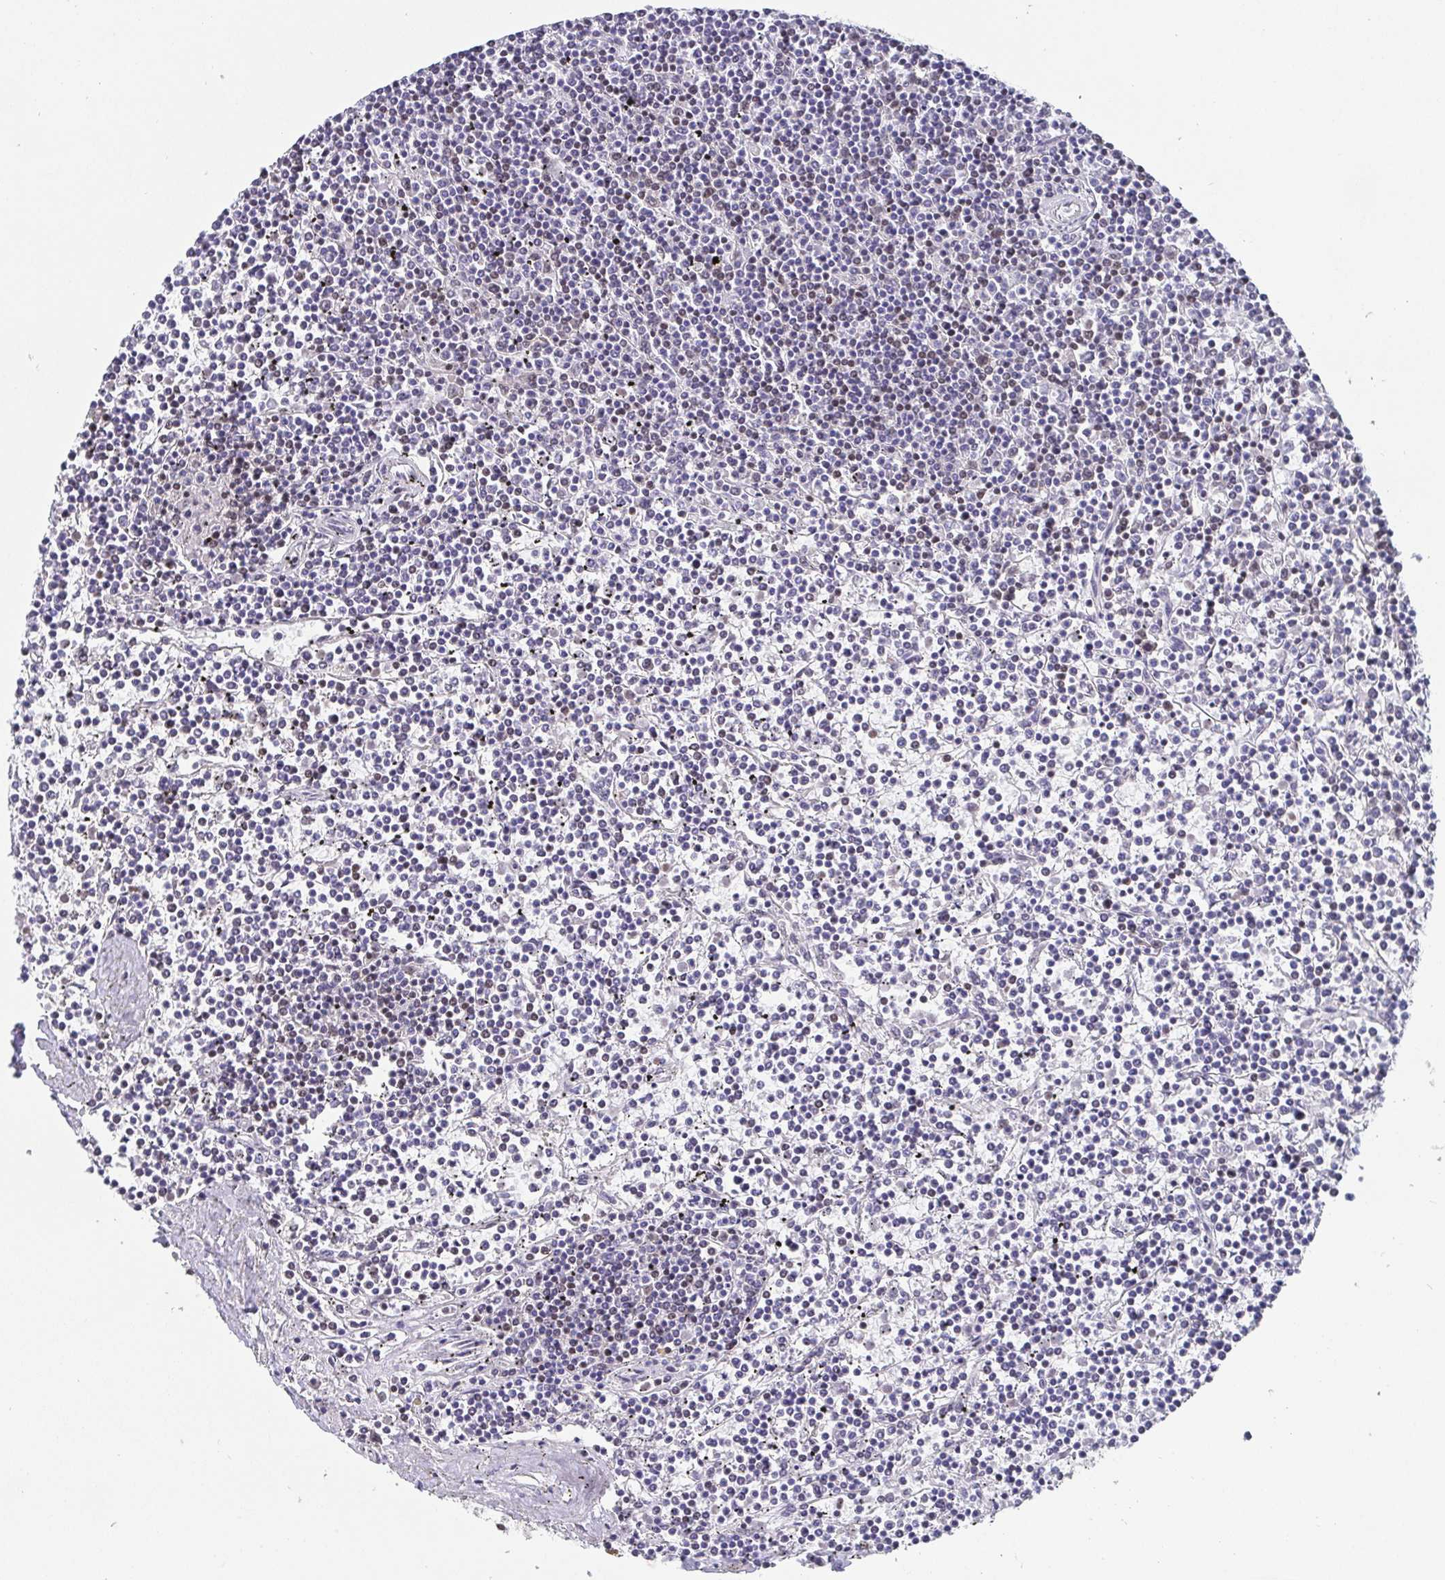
{"staining": {"intensity": "negative", "quantity": "none", "location": "none"}, "tissue": "lymphoma", "cell_type": "Tumor cells", "image_type": "cancer", "snomed": [{"axis": "morphology", "description": "Malignant lymphoma, non-Hodgkin's type, Low grade"}, {"axis": "topography", "description": "Spleen"}], "caption": "DAB (3,3'-diaminobenzidine) immunohistochemical staining of malignant lymphoma, non-Hodgkin's type (low-grade) demonstrates no significant expression in tumor cells. Nuclei are stained in blue.", "gene": "CTCF", "patient": {"sex": "female", "age": 19}}